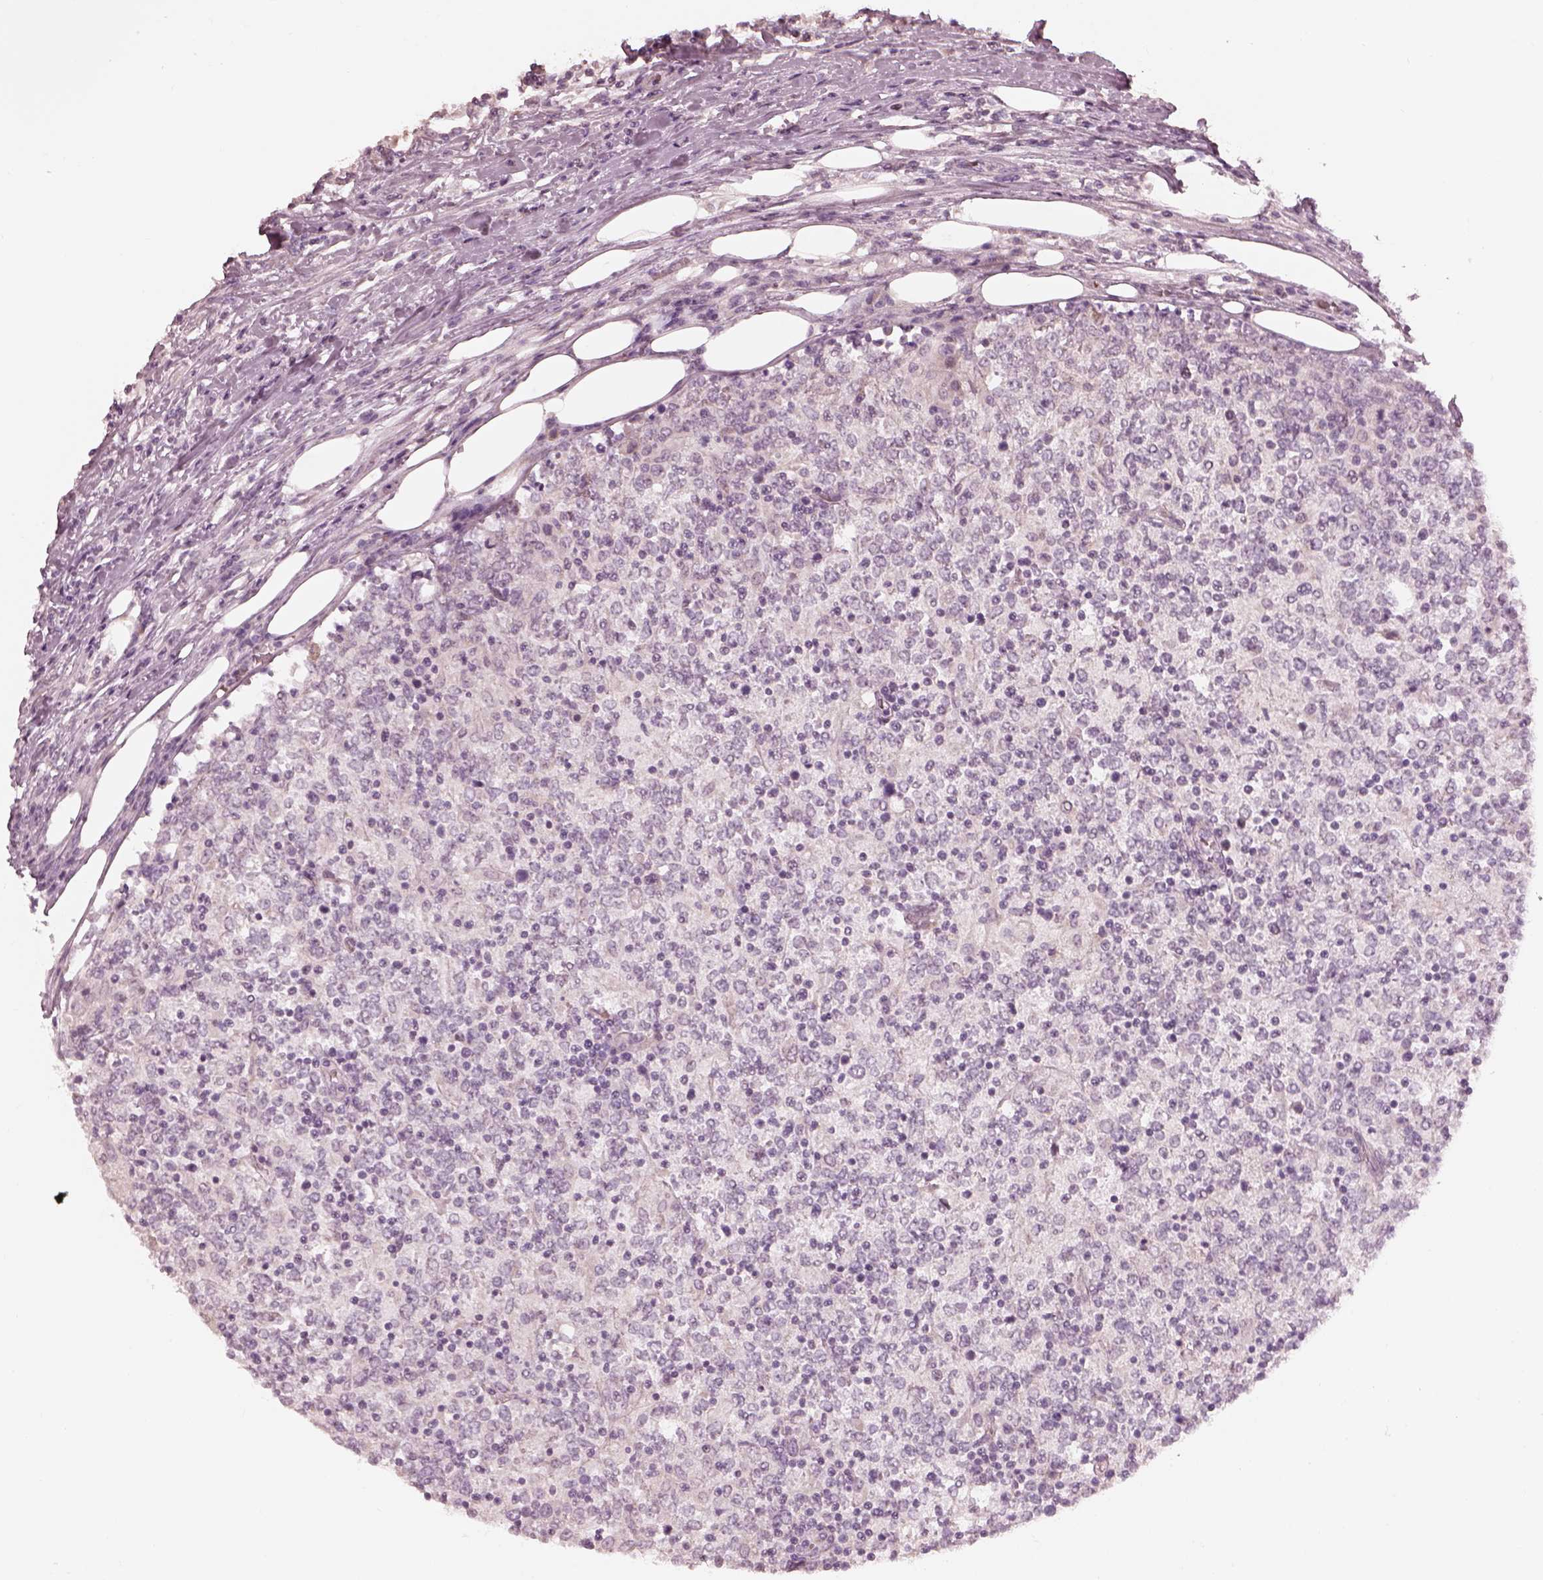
{"staining": {"intensity": "negative", "quantity": "none", "location": "none"}, "tissue": "lymphoma", "cell_type": "Tumor cells", "image_type": "cancer", "snomed": [{"axis": "morphology", "description": "Malignant lymphoma, non-Hodgkin's type, High grade"}, {"axis": "topography", "description": "Lymph node"}], "caption": "High-grade malignant lymphoma, non-Hodgkin's type was stained to show a protein in brown. There is no significant expression in tumor cells.", "gene": "ANKLE1", "patient": {"sex": "female", "age": 84}}